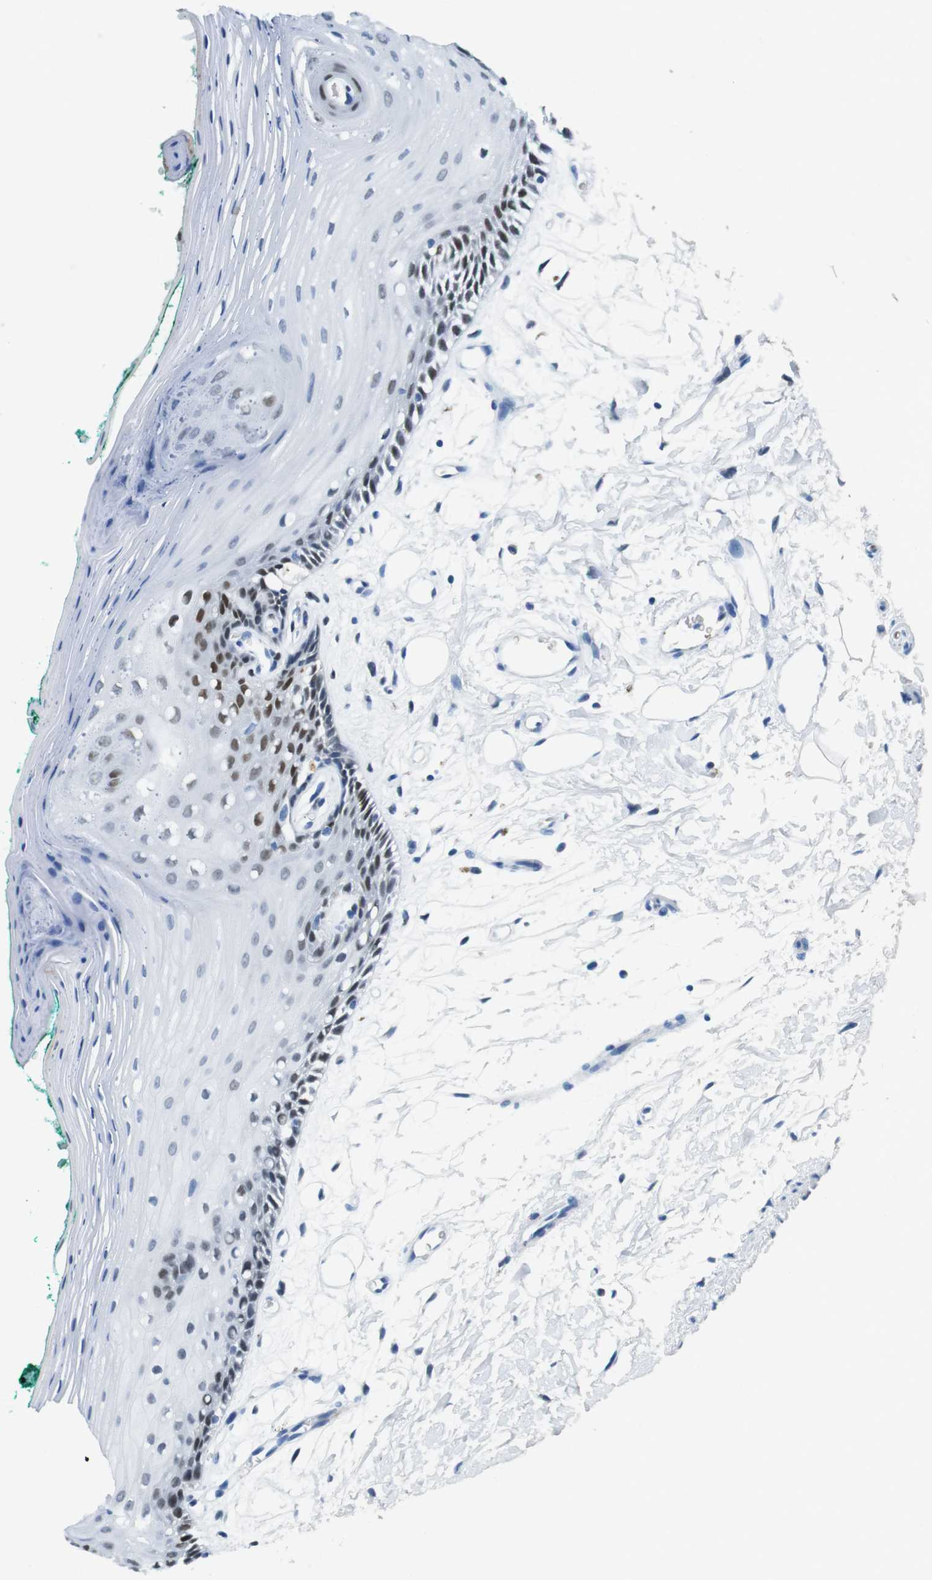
{"staining": {"intensity": "moderate", "quantity": "<25%", "location": "nuclear"}, "tissue": "oral mucosa", "cell_type": "Squamous epithelial cells", "image_type": "normal", "snomed": [{"axis": "morphology", "description": "Normal tissue, NOS"}, {"axis": "topography", "description": "Skeletal muscle"}, {"axis": "topography", "description": "Oral tissue"}, {"axis": "topography", "description": "Peripheral nerve tissue"}], "caption": "Moderate nuclear expression is seen in approximately <25% of squamous epithelial cells in unremarkable oral mucosa.", "gene": "TFAP2C", "patient": {"sex": "female", "age": 84}}